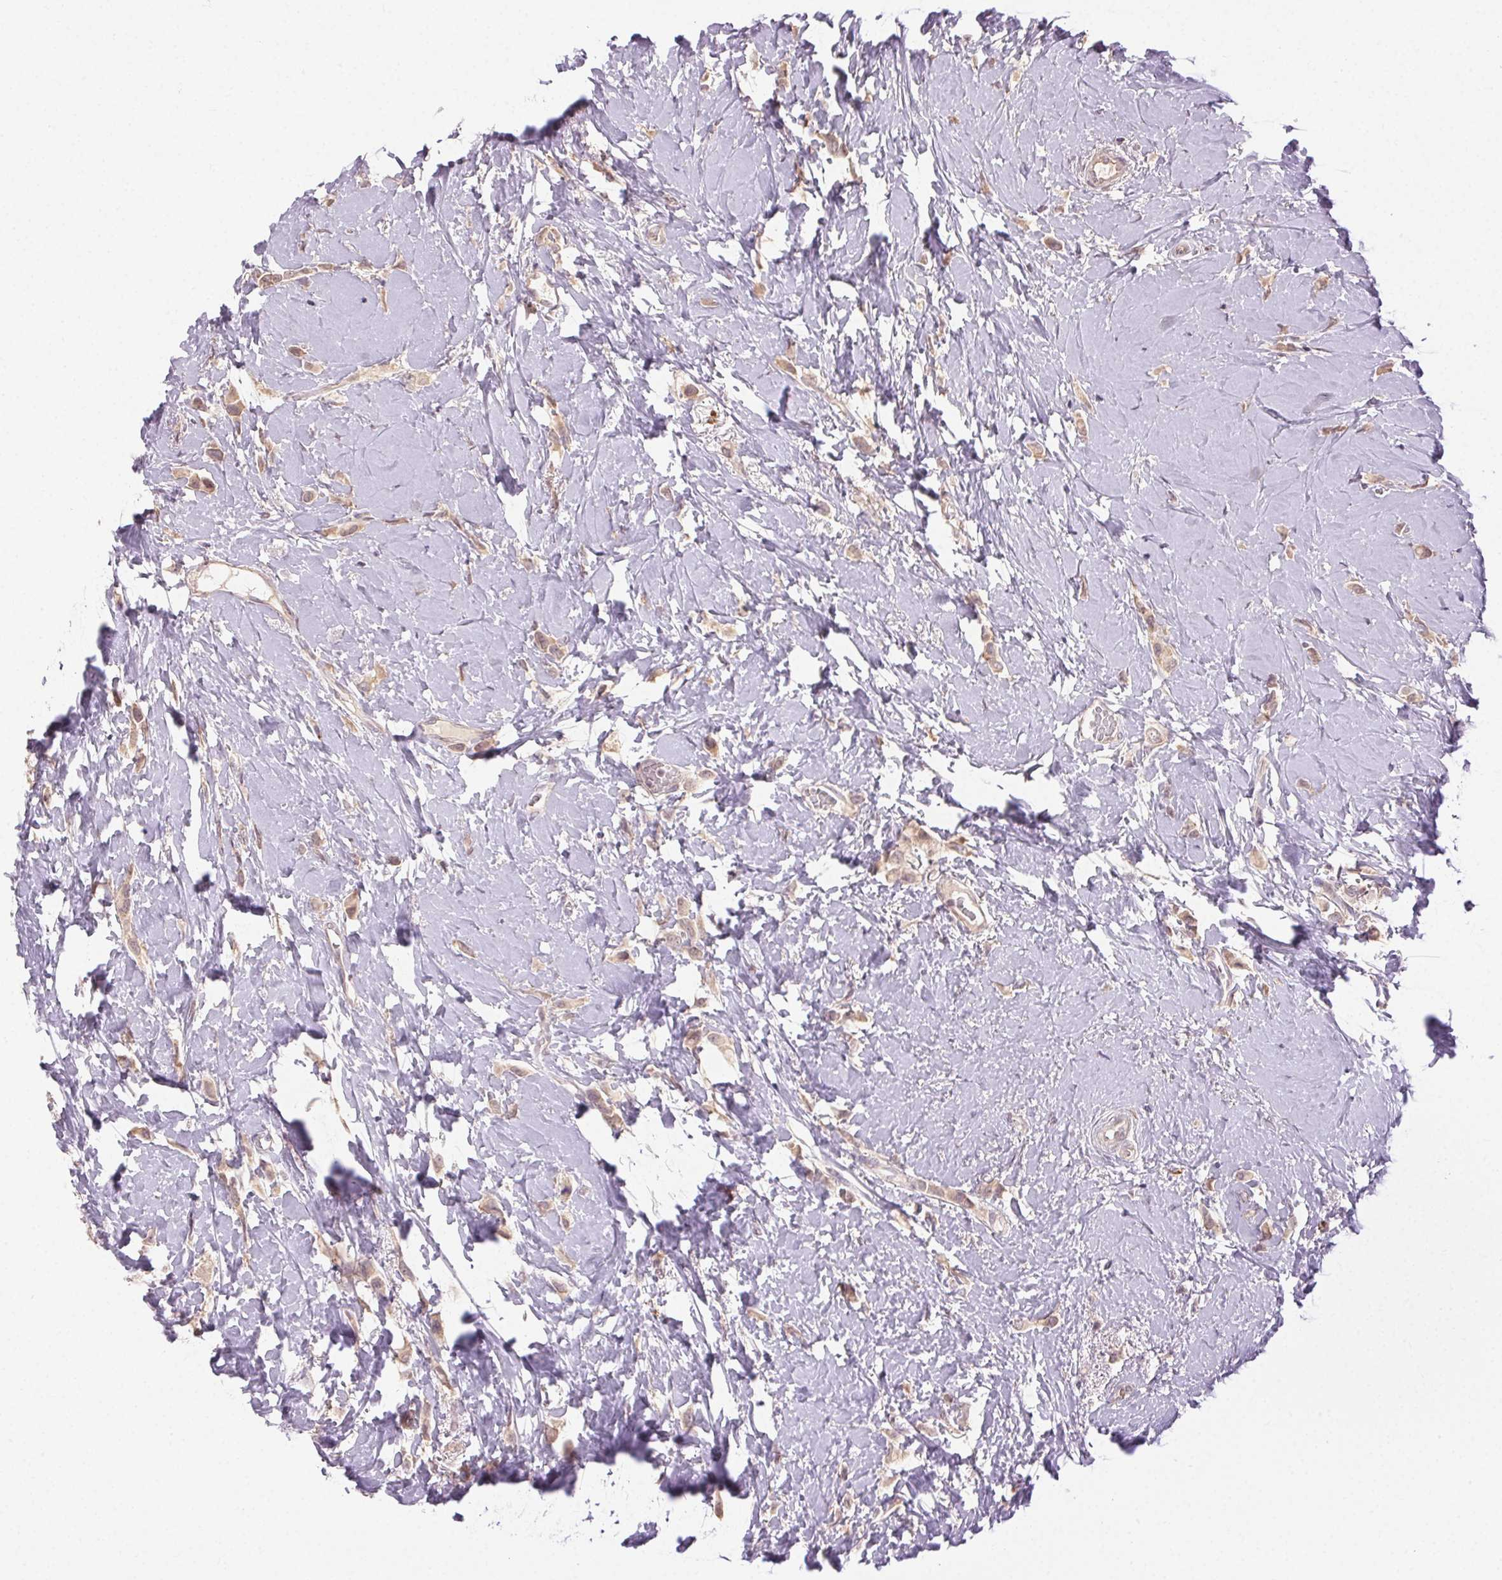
{"staining": {"intensity": "weak", "quantity": "25%-75%", "location": "cytoplasmic/membranous"}, "tissue": "breast cancer", "cell_type": "Tumor cells", "image_type": "cancer", "snomed": [{"axis": "morphology", "description": "Lobular carcinoma"}, {"axis": "topography", "description": "Breast"}], "caption": "Breast cancer (lobular carcinoma) tissue shows weak cytoplasmic/membranous staining in approximately 25%-75% of tumor cells, visualized by immunohistochemistry.", "gene": "ATP1B3", "patient": {"sex": "female", "age": 66}}